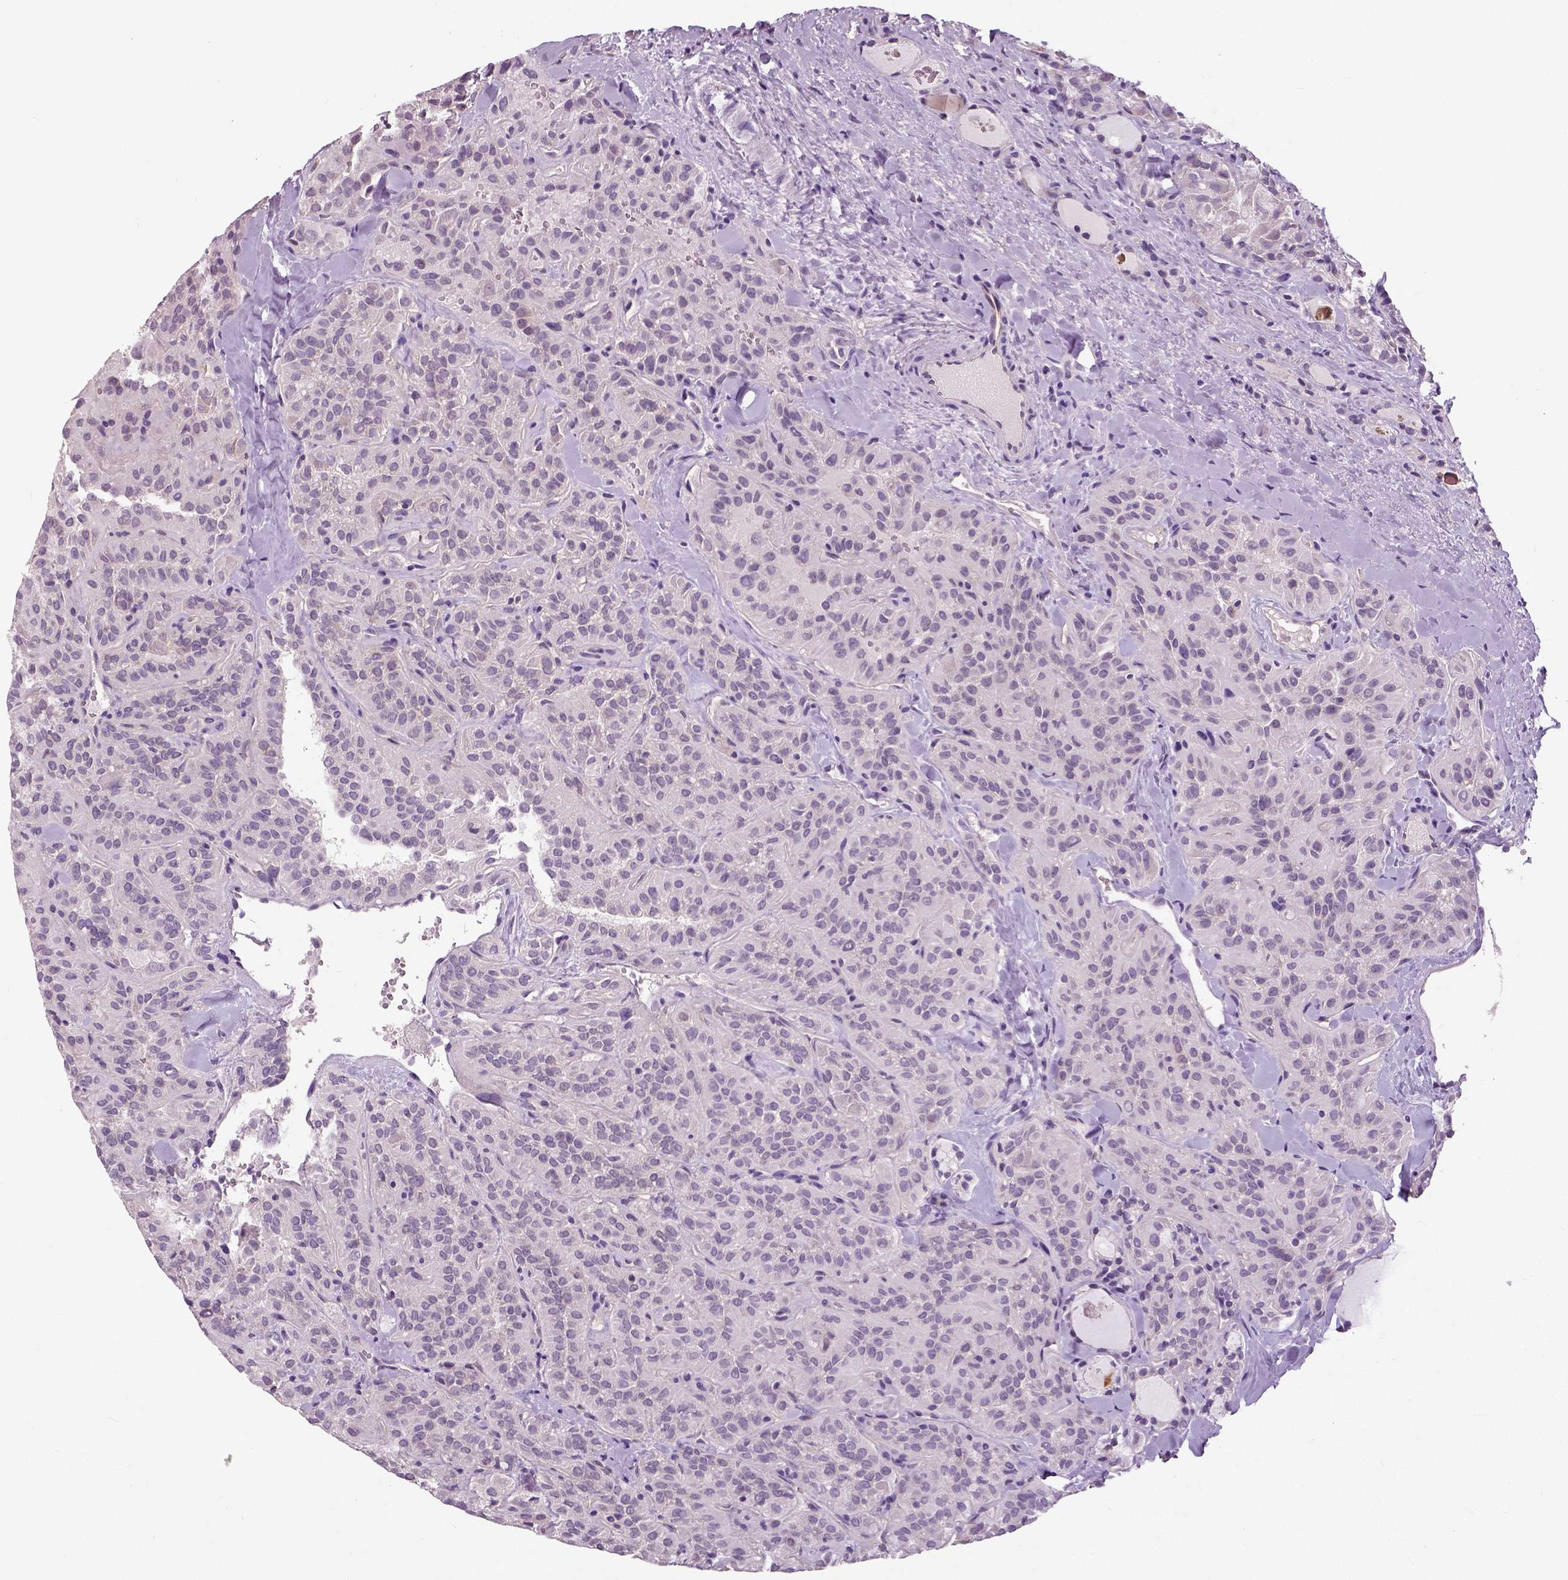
{"staining": {"intensity": "negative", "quantity": "none", "location": "none"}, "tissue": "thyroid cancer", "cell_type": "Tumor cells", "image_type": "cancer", "snomed": [{"axis": "morphology", "description": "Papillary adenocarcinoma, NOS"}, {"axis": "topography", "description": "Thyroid gland"}], "caption": "This is a histopathology image of immunohistochemistry staining of thyroid papillary adenocarcinoma, which shows no positivity in tumor cells. (DAB immunohistochemistry, high magnification).", "gene": "NECAB1", "patient": {"sex": "female", "age": 45}}